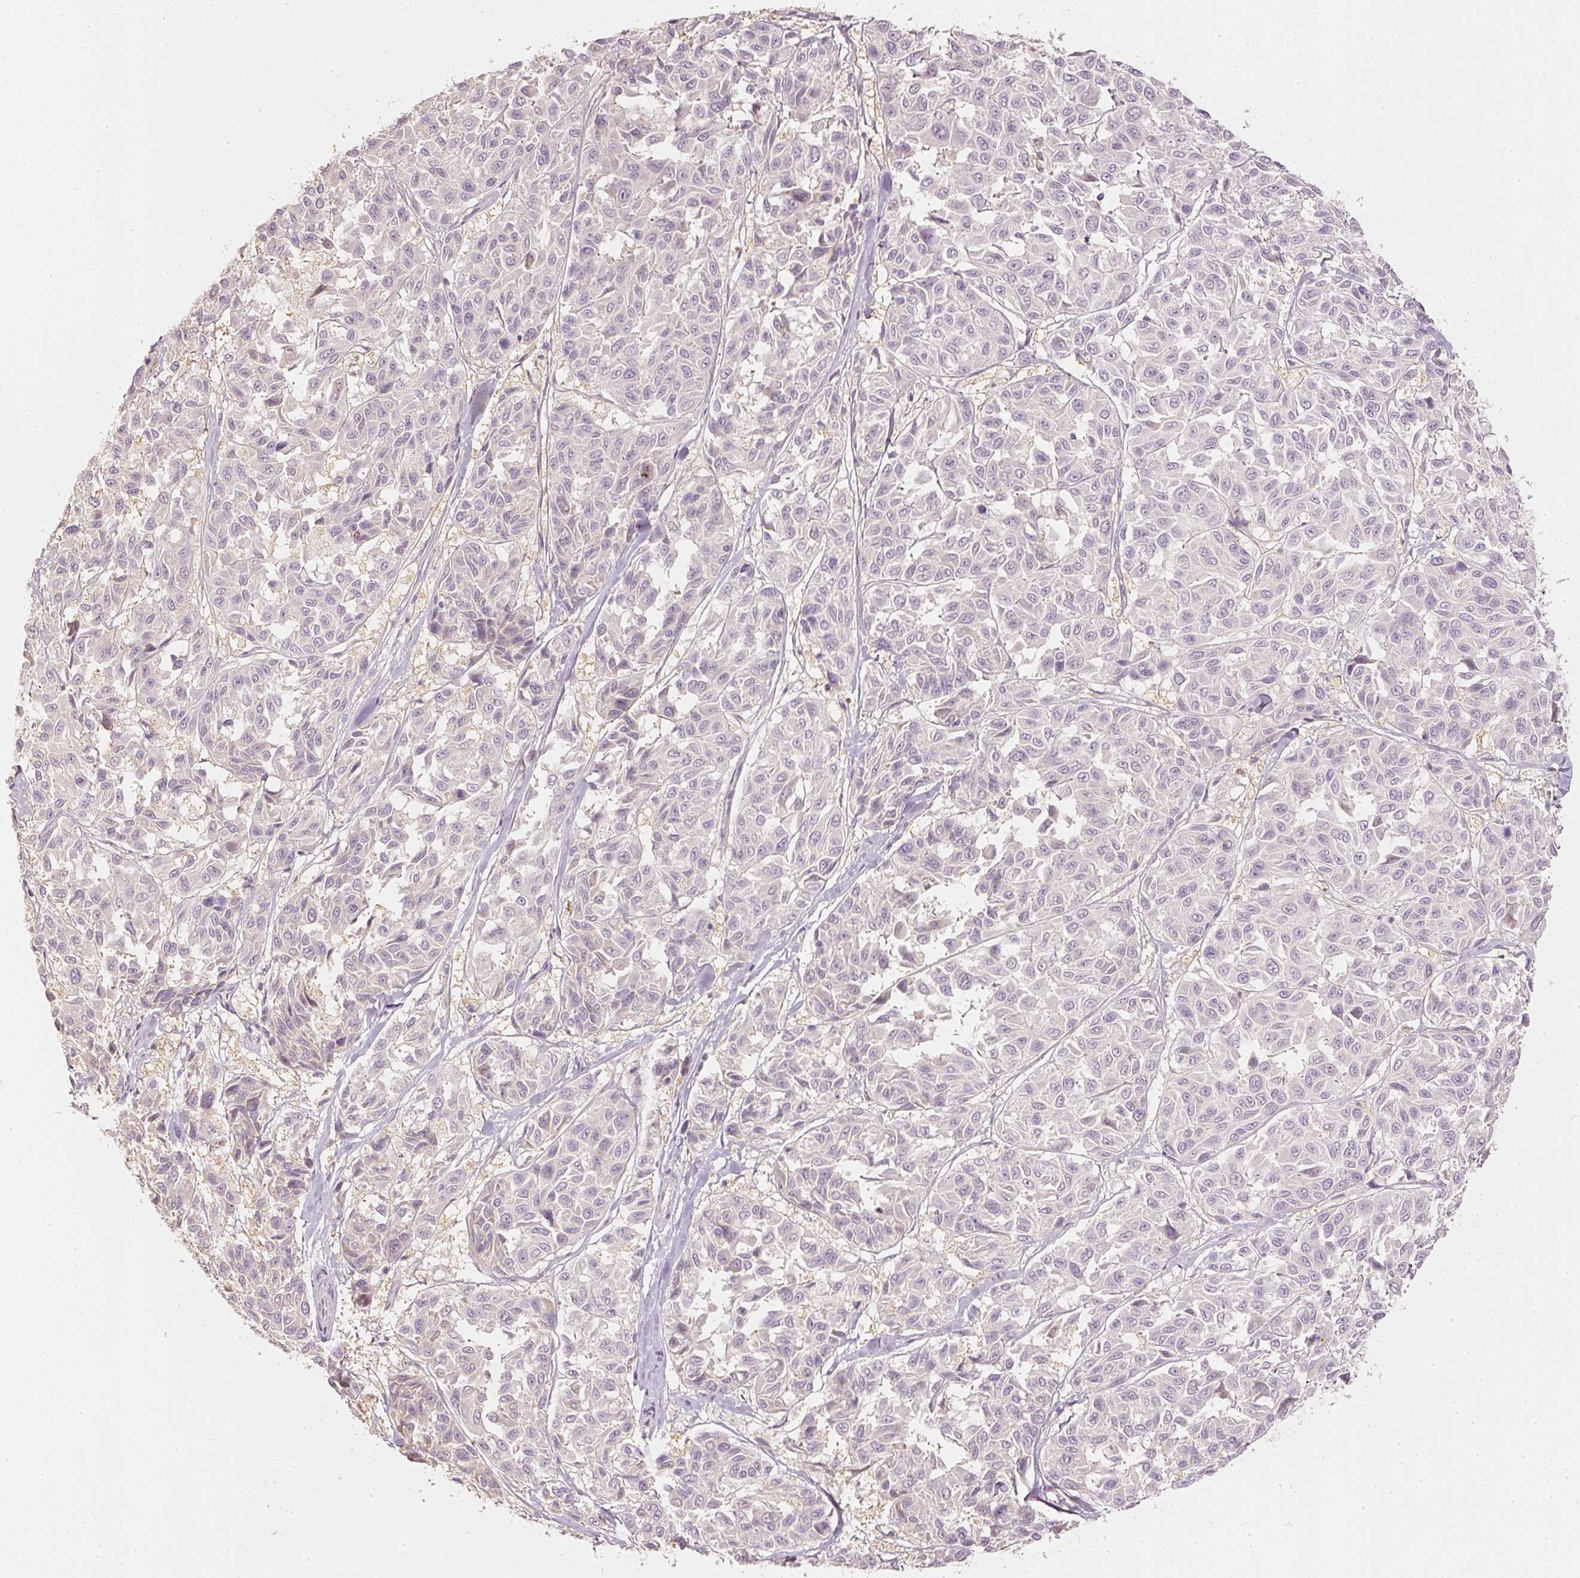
{"staining": {"intensity": "negative", "quantity": "none", "location": "none"}, "tissue": "melanoma", "cell_type": "Tumor cells", "image_type": "cancer", "snomed": [{"axis": "morphology", "description": "Malignant melanoma, NOS"}, {"axis": "topography", "description": "Skin"}], "caption": "DAB (3,3'-diaminobenzidine) immunohistochemical staining of human melanoma displays no significant positivity in tumor cells.", "gene": "GZMA", "patient": {"sex": "female", "age": 66}}